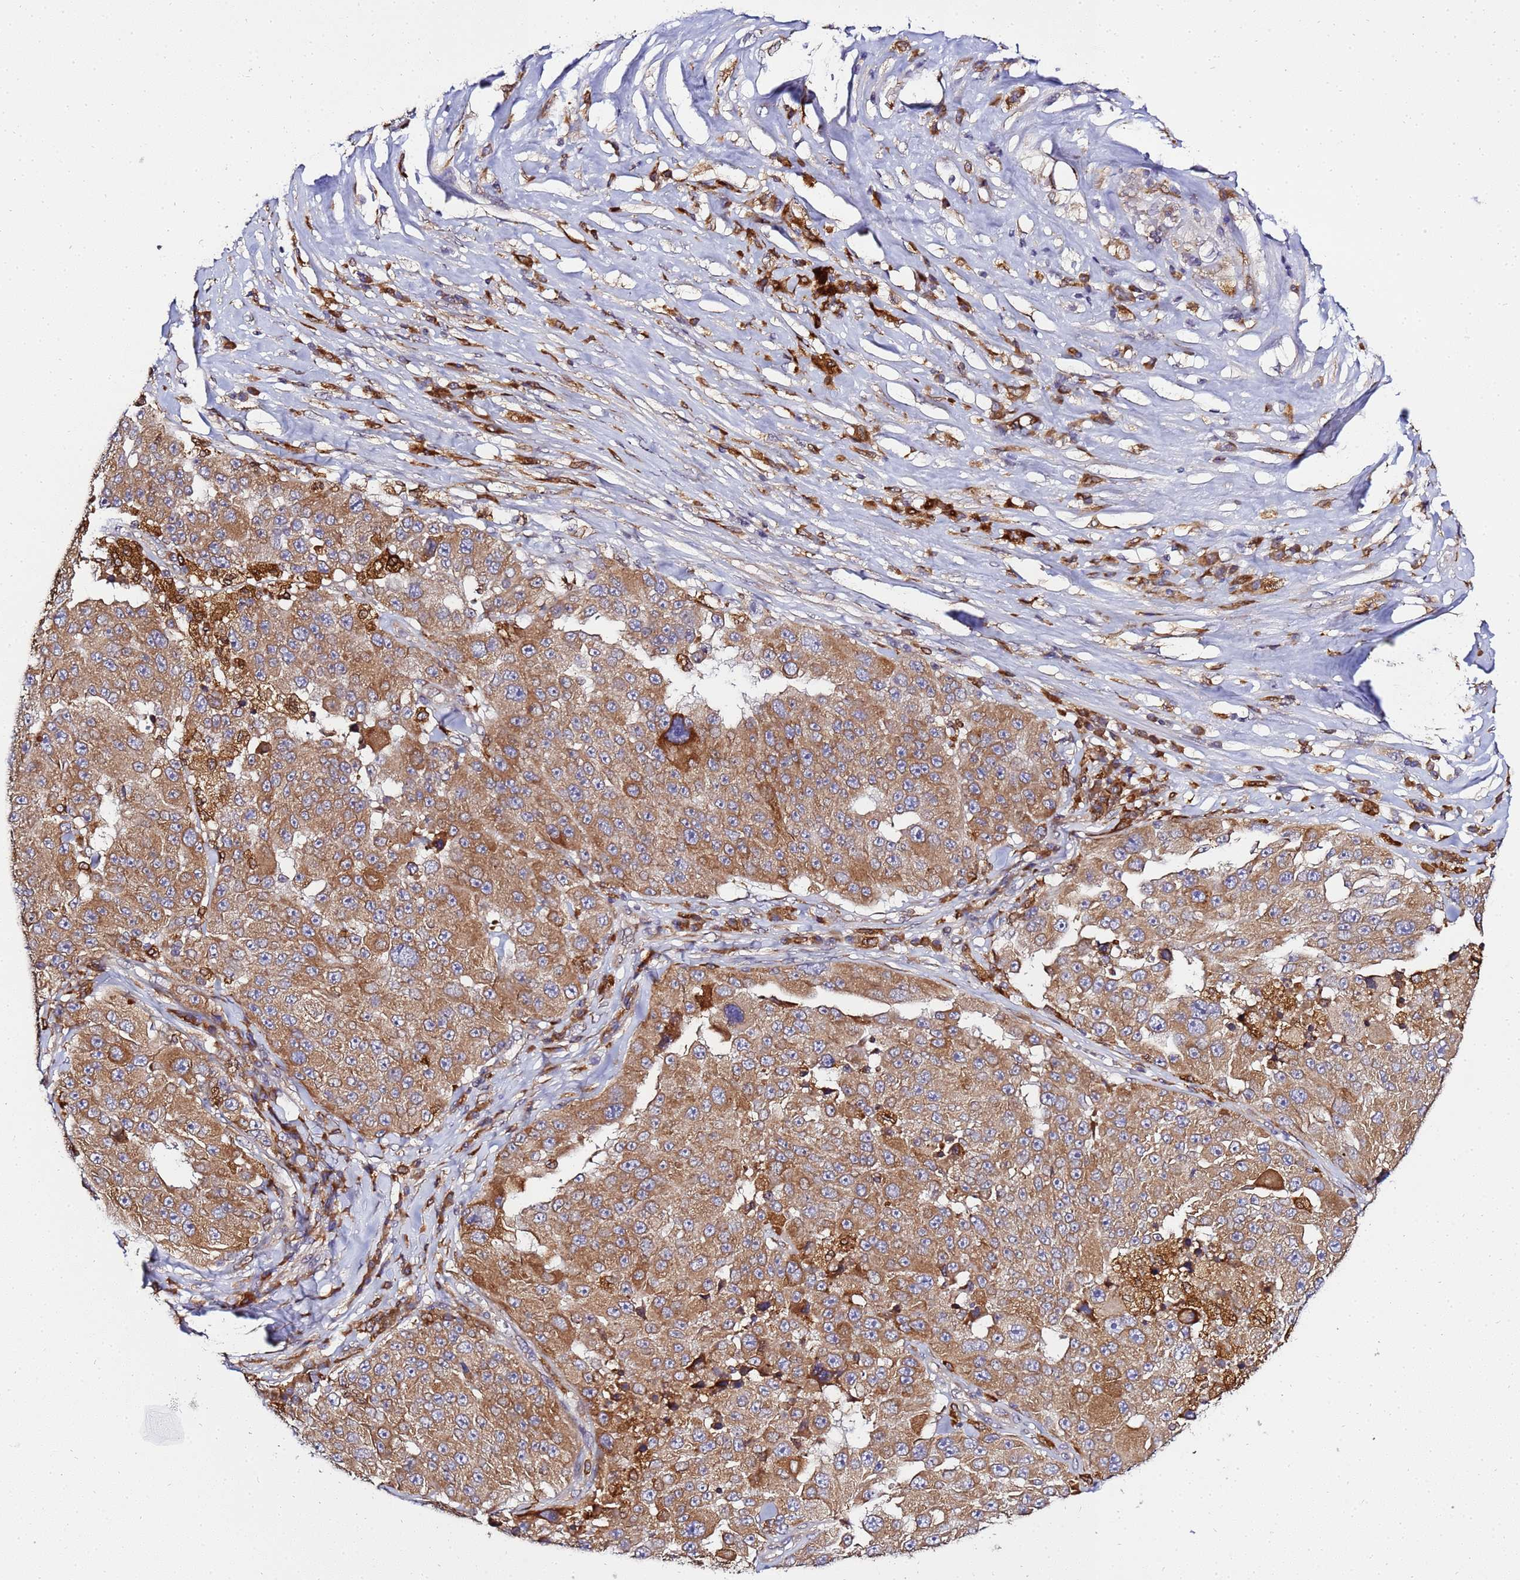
{"staining": {"intensity": "moderate", "quantity": ">75%", "location": "cytoplasmic/membranous"}, "tissue": "melanoma", "cell_type": "Tumor cells", "image_type": "cancer", "snomed": [{"axis": "morphology", "description": "Malignant melanoma, Metastatic site"}, {"axis": "topography", "description": "Lymph node"}], "caption": "An immunohistochemistry (IHC) image of neoplastic tissue is shown. Protein staining in brown labels moderate cytoplasmic/membranous positivity in melanoma within tumor cells. The staining was performed using DAB (3,3'-diaminobenzidine) to visualize the protein expression in brown, while the nuclei were stained in blue with hematoxylin (Magnification: 20x).", "gene": "ADPGK", "patient": {"sex": "male", "age": 62}}